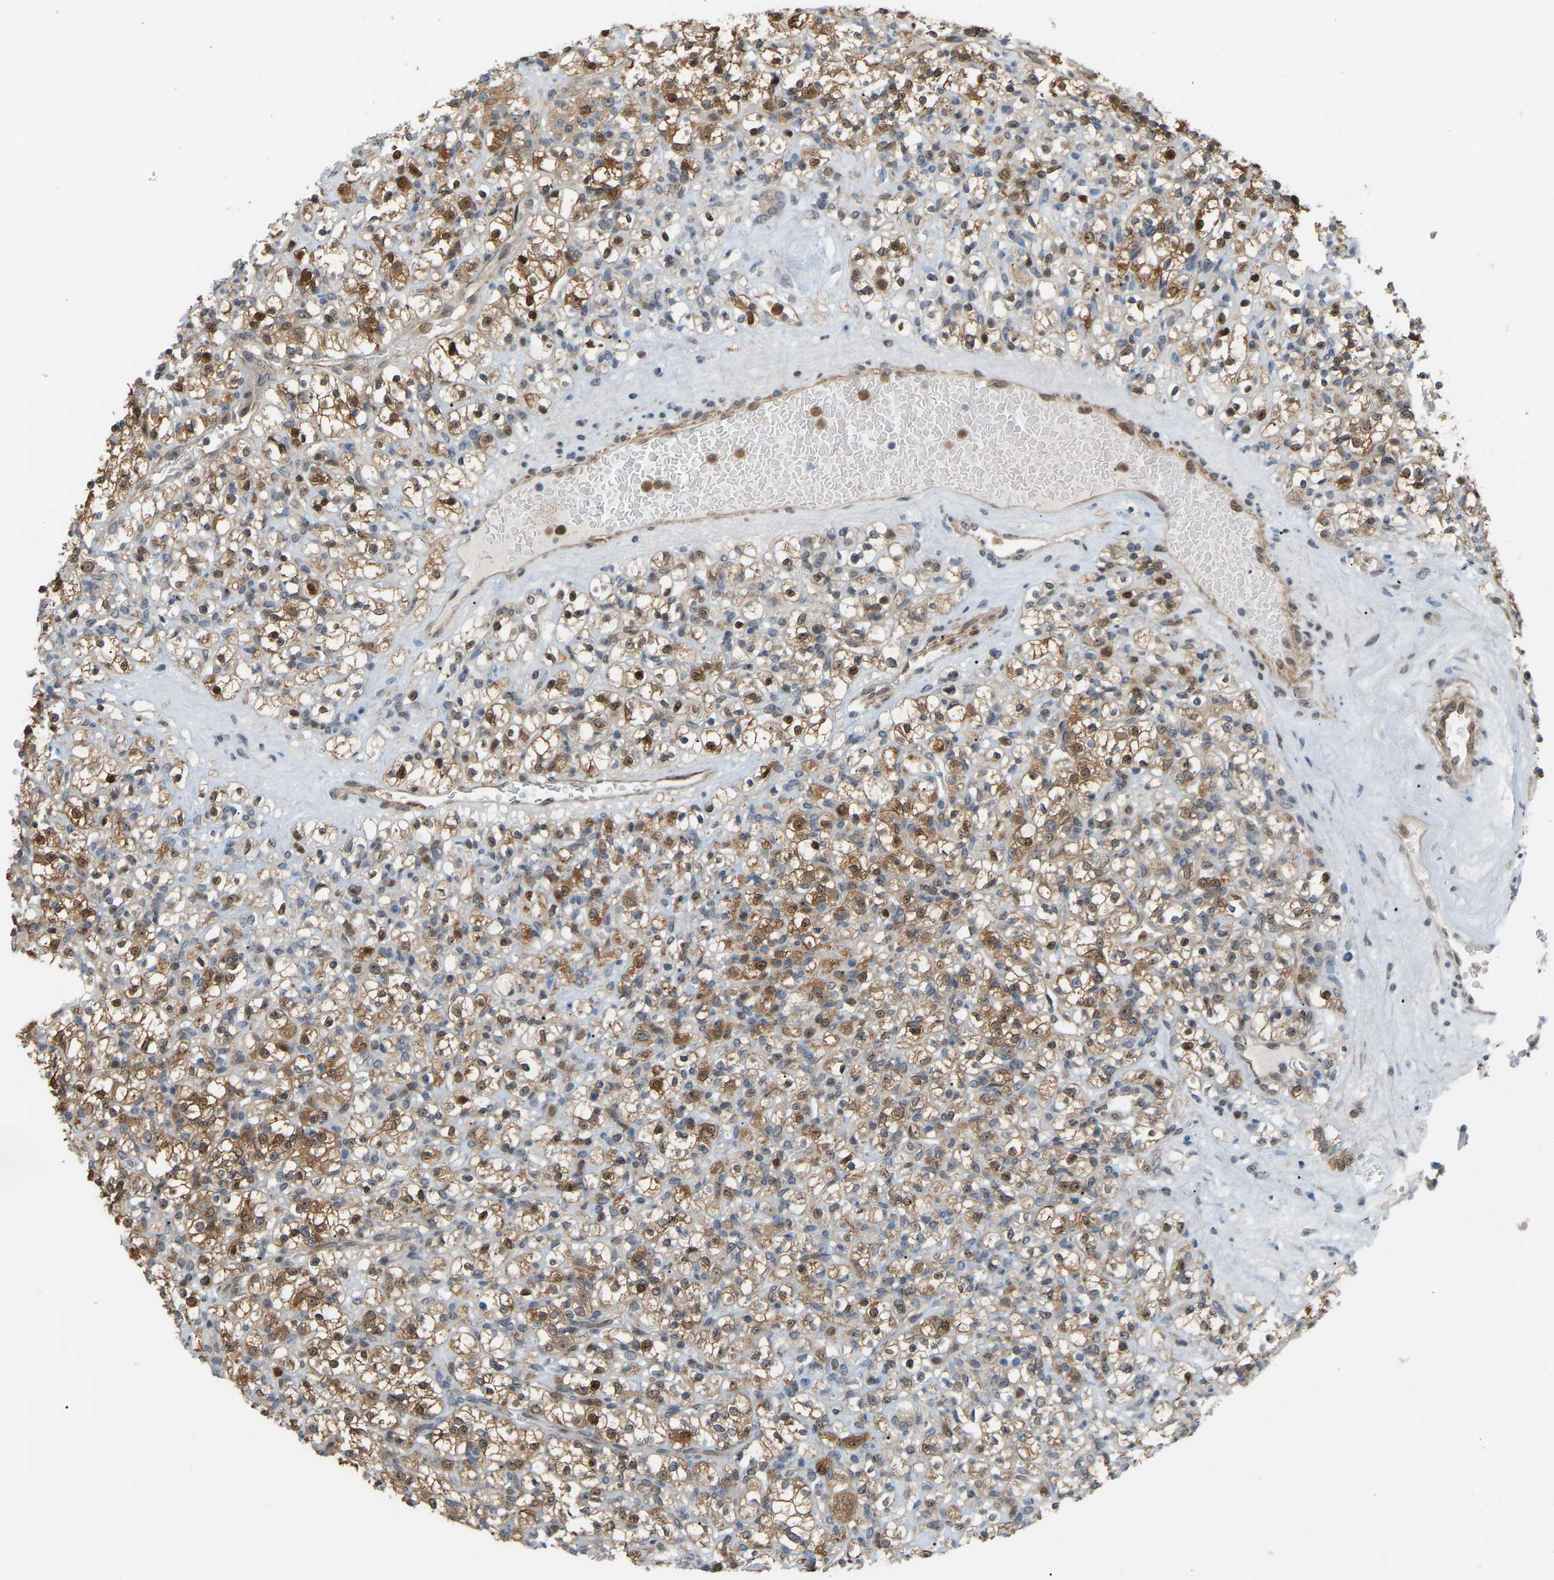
{"staining": {"intensity": "moderate", "quantity": ">75%", "location": "cytoplasmic/membranous,nuclear"}, "tissue": "renal cancer", "cell_type": "Tumor cells", "image_type": "cancer", "snomed": [{"axis": "morphology", "description": "Normal tissue, NOS"}, {"axis": "morphology", "description": "Adenocarcinoma, NOS"}, {"axis": "topography", "description": "Kidney"}], "caption": "Immunohistochemistry (DAB (3,3'-diaminobenzidine)) staining of adenocarcinoma (renal) displays moderate cytoplasmic/membranous and nuclear protein expression in approximately >75% of tumor cells.", "gene": "CROT", "patient": {"sex": "female", "age": 72}}